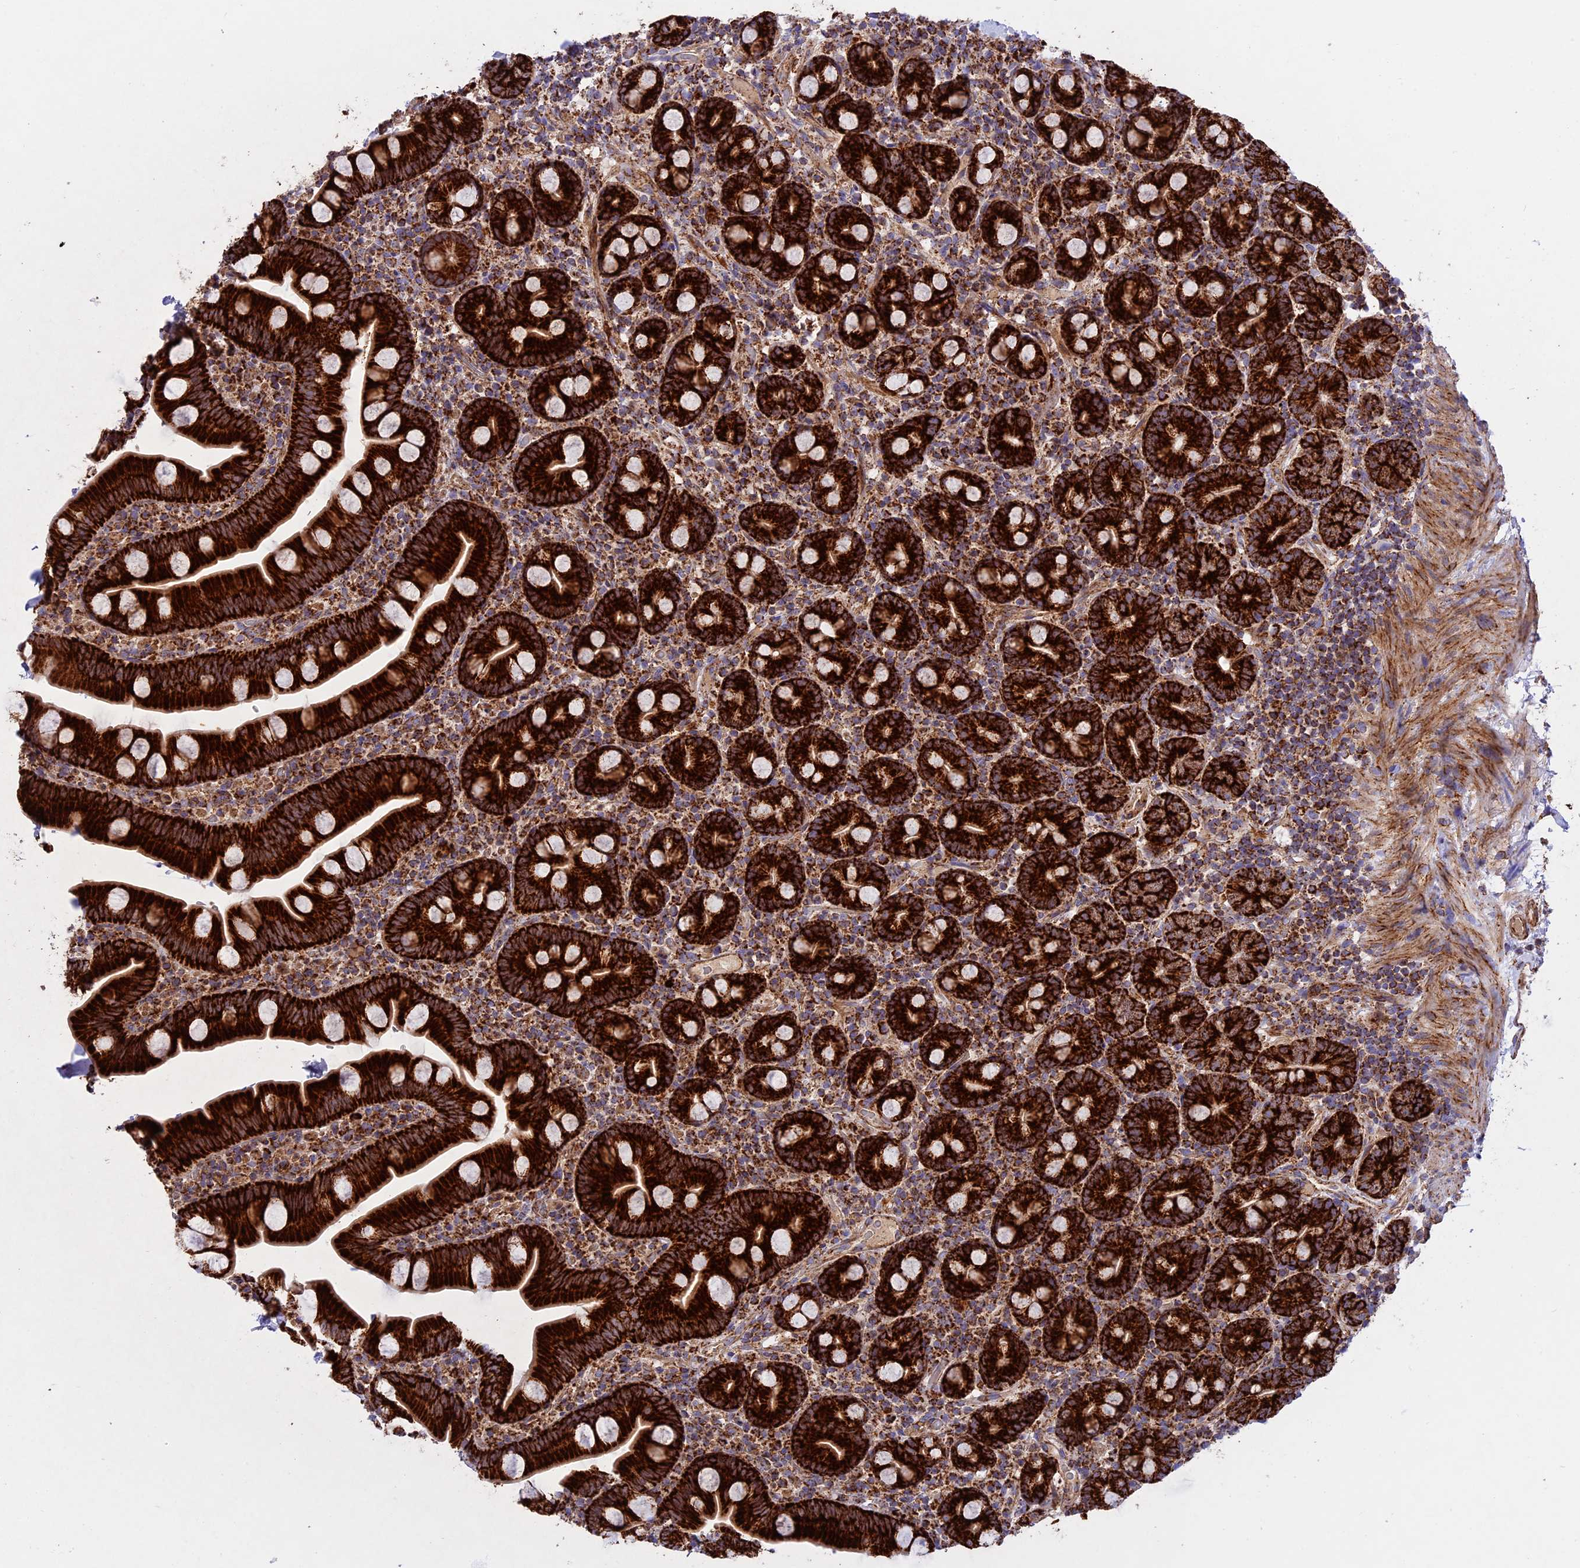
{"staining": {"intensity": "strong", "quantity": ">75%", "location": "cytoplasmic/membranous"}, "tissue": "small intestine", "cell_type": "Glandular cells", "image_type": "normal", "snomed": [{"axis": "morphology", "description": "Normal tissue, NOS"}, {"axis": "topography", "description": "Small intestine"}], "caption": "This is a micrograph of immunohistochemistry (IHC) staining of benign small intestine, which shows strong staining in the cytoplasmic/membranous of glandular cells.", "gene": "UQCRB", "patient": {"sex": "female", "age": 68}}